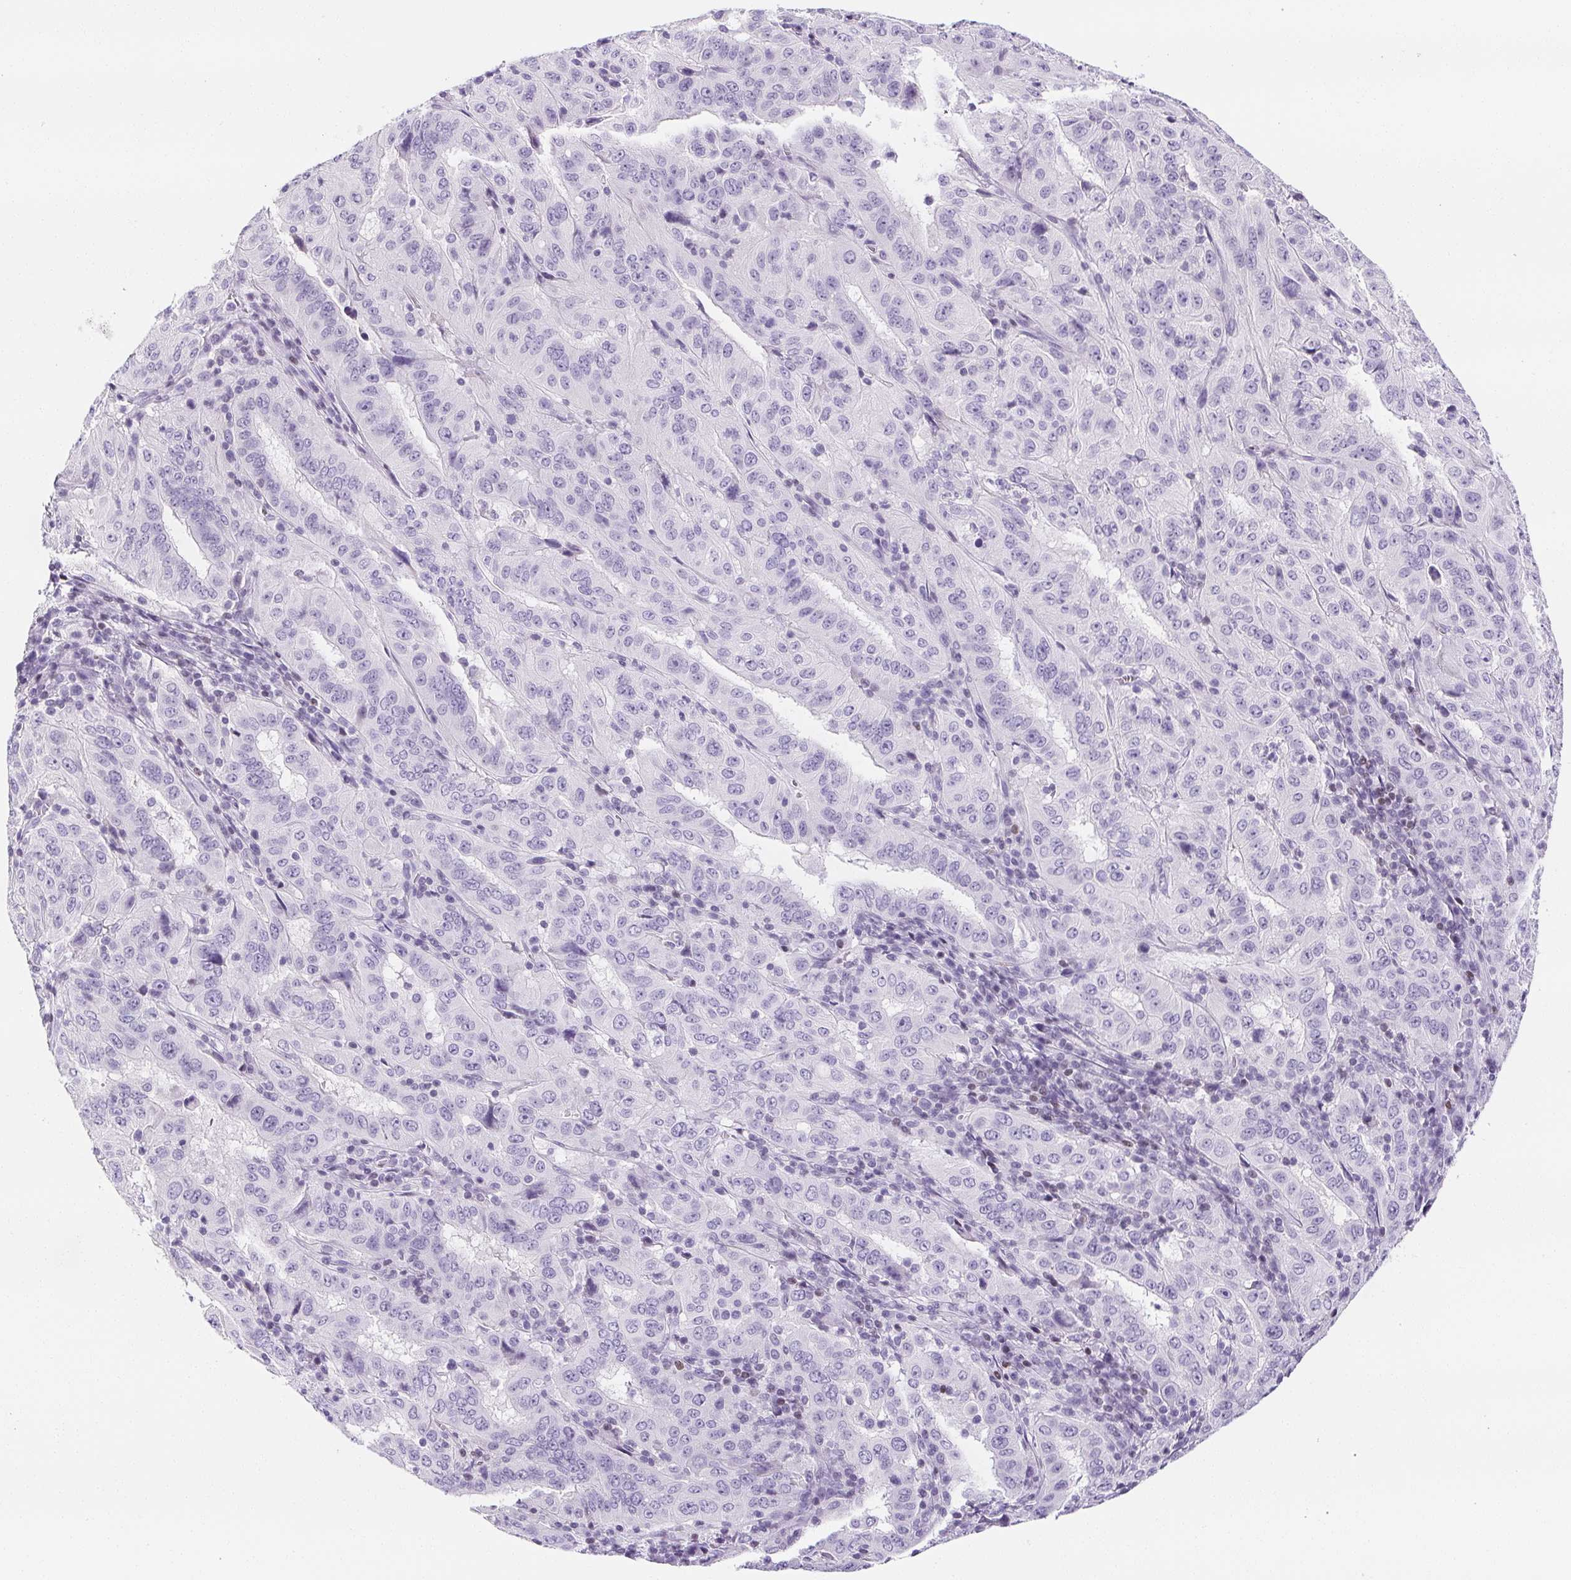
{"staining": {"intensity": "negative", "quantity": "none", "location": "none"}, "tissue": "pancreatic cancer", "cell_type": "Tumor cells", "image_type": "cancer", "snomed": [{"axis": "morphology", "description": "Adenocarcinoma, NOS"}, {"axis": "topography", "description": "Pancreas"}], "caption": "There is no significant staining in tumor cells of pancreatic adenocarcinoma.", "gene": "BEND2", "patient": {"sex": "male", "age": 63}}